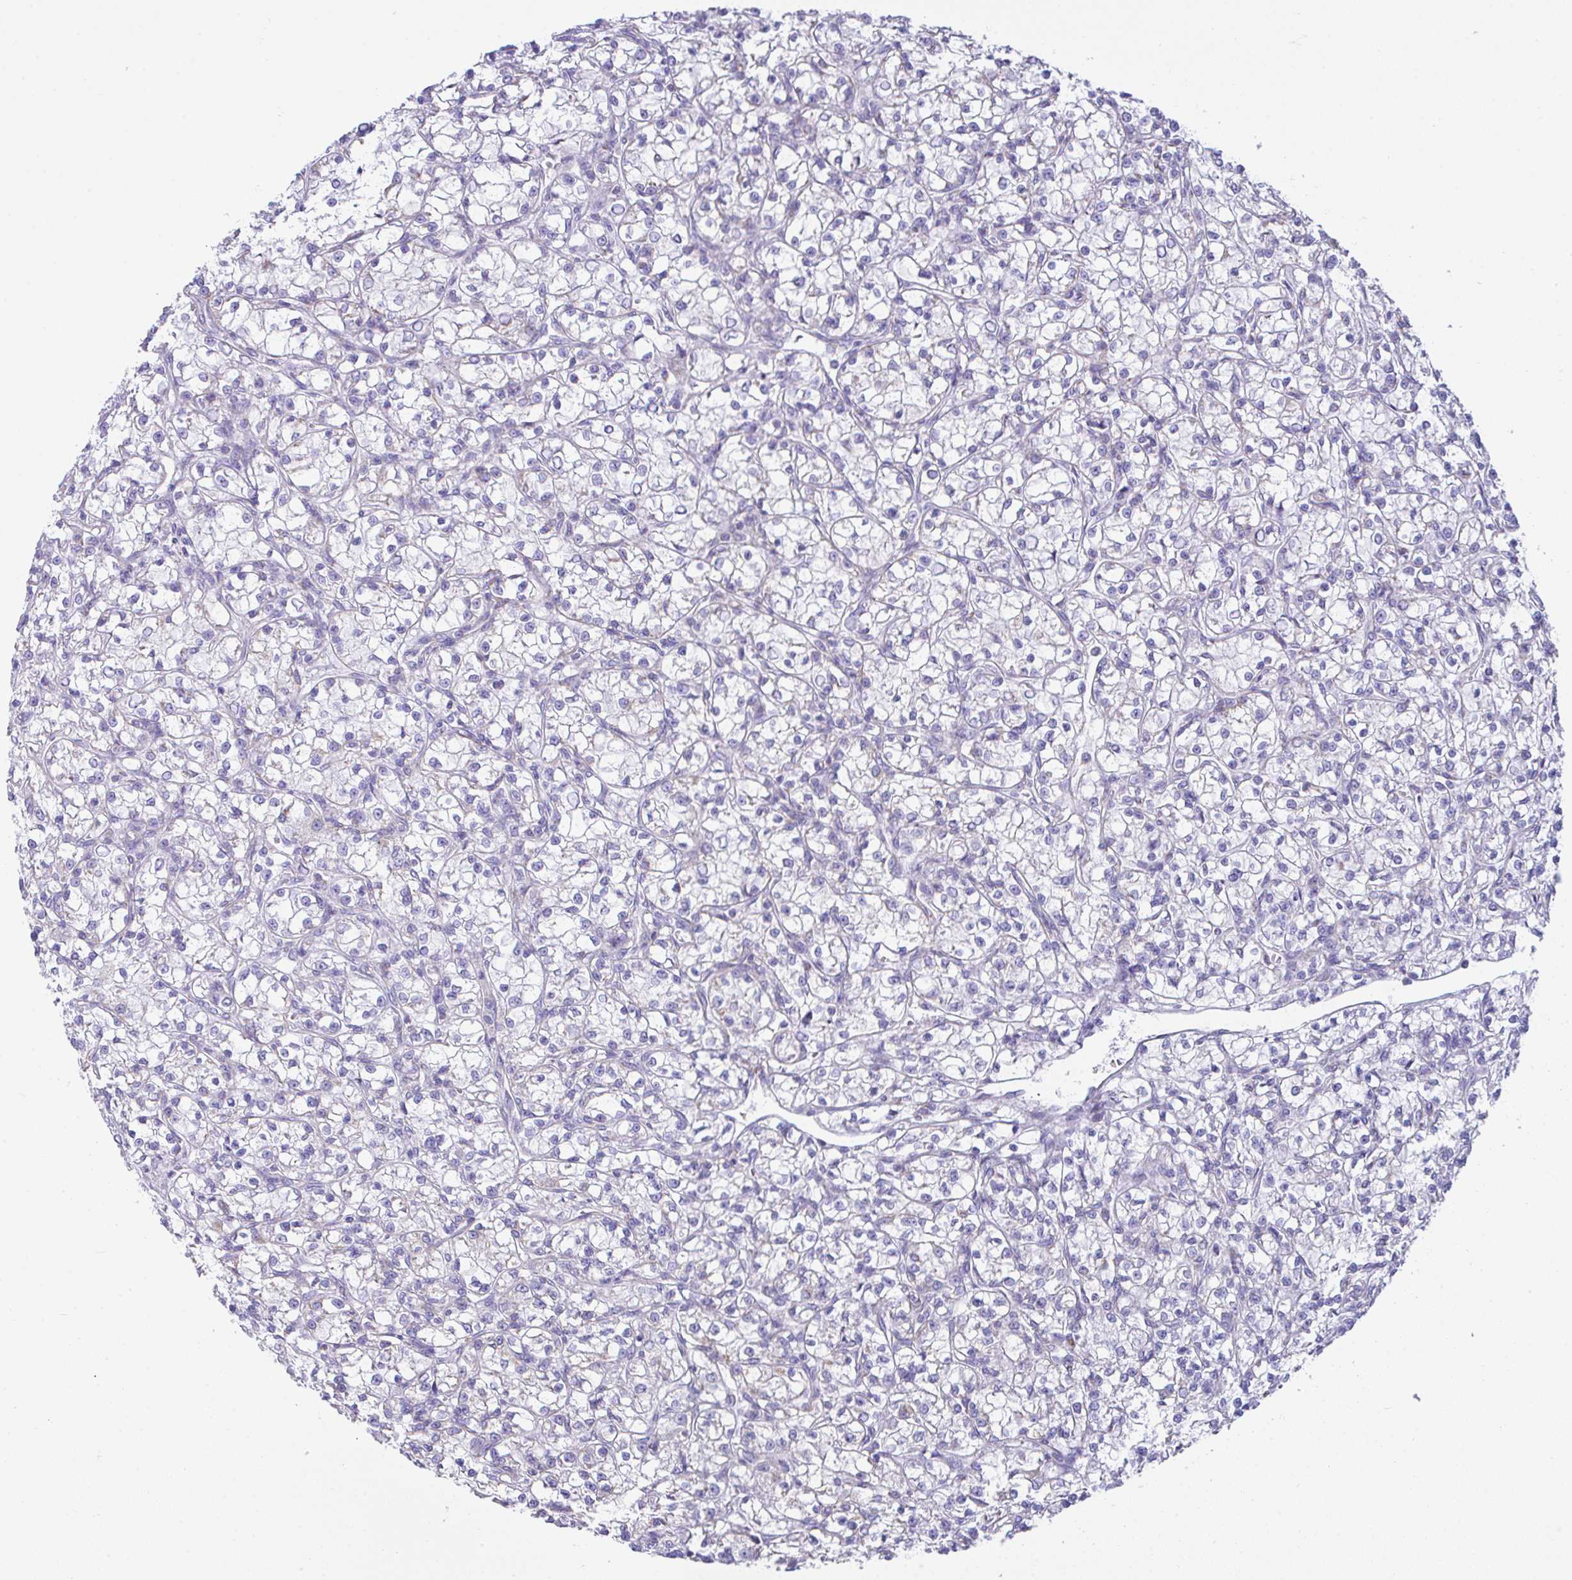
{"staining": {"intensity": "negative", "quantity": "none", "location": "none"}, "tissue": "renal cancer", "cell_type": "Tumor cells", "image_type": "cancer", "snomed": [{"axis": "morphology", "description": "Adenocarcinoma, NOS"}, {"axis": "topography", "description": "Kidney"}], "caption": "Tumor cells are negative for protein expression in human renal adenocarcinoma.", "gene": "NLRP8", "patient": {"sex": "female", "age": 59}}